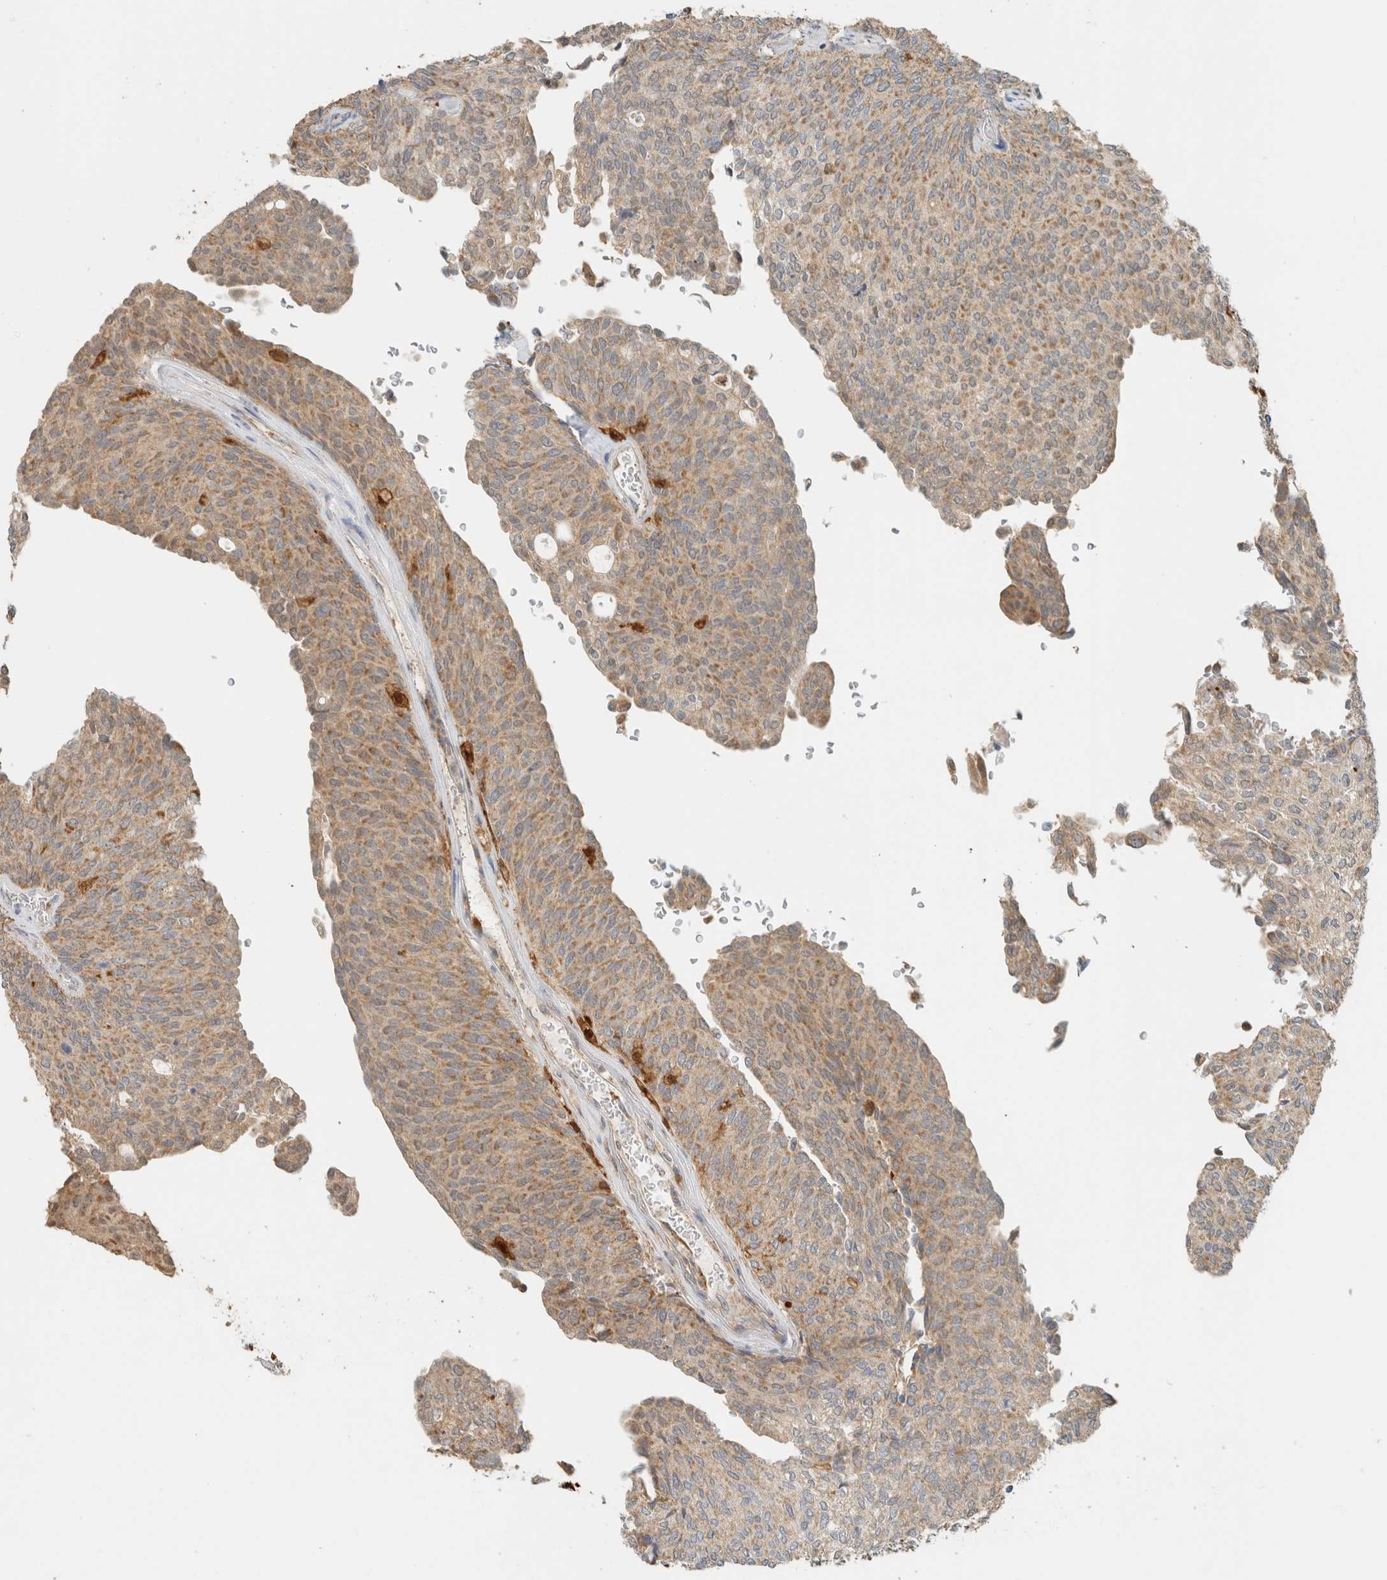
{"staining": {"intensity": "moderate", "quantity": ">75%", "location": "cytoplasmic/membranous"}, "tissue": "urothelial cancer", "cell_type": "Tumor cells", "image_type": "cancer", "snomed": [{"axis": "morphology", "description": "Urothelial carcinoma, Low grade"}, {"axis": "topography", "description": "Urinary bladder"}], "caption": "A brown stain shows moderate cytoplasmic/membranous expression of a protein in urothelial carcinoma (low-grade) tumor cells.", "gene": "CAPG", "patient": {"sex": "female", "age": 79}}